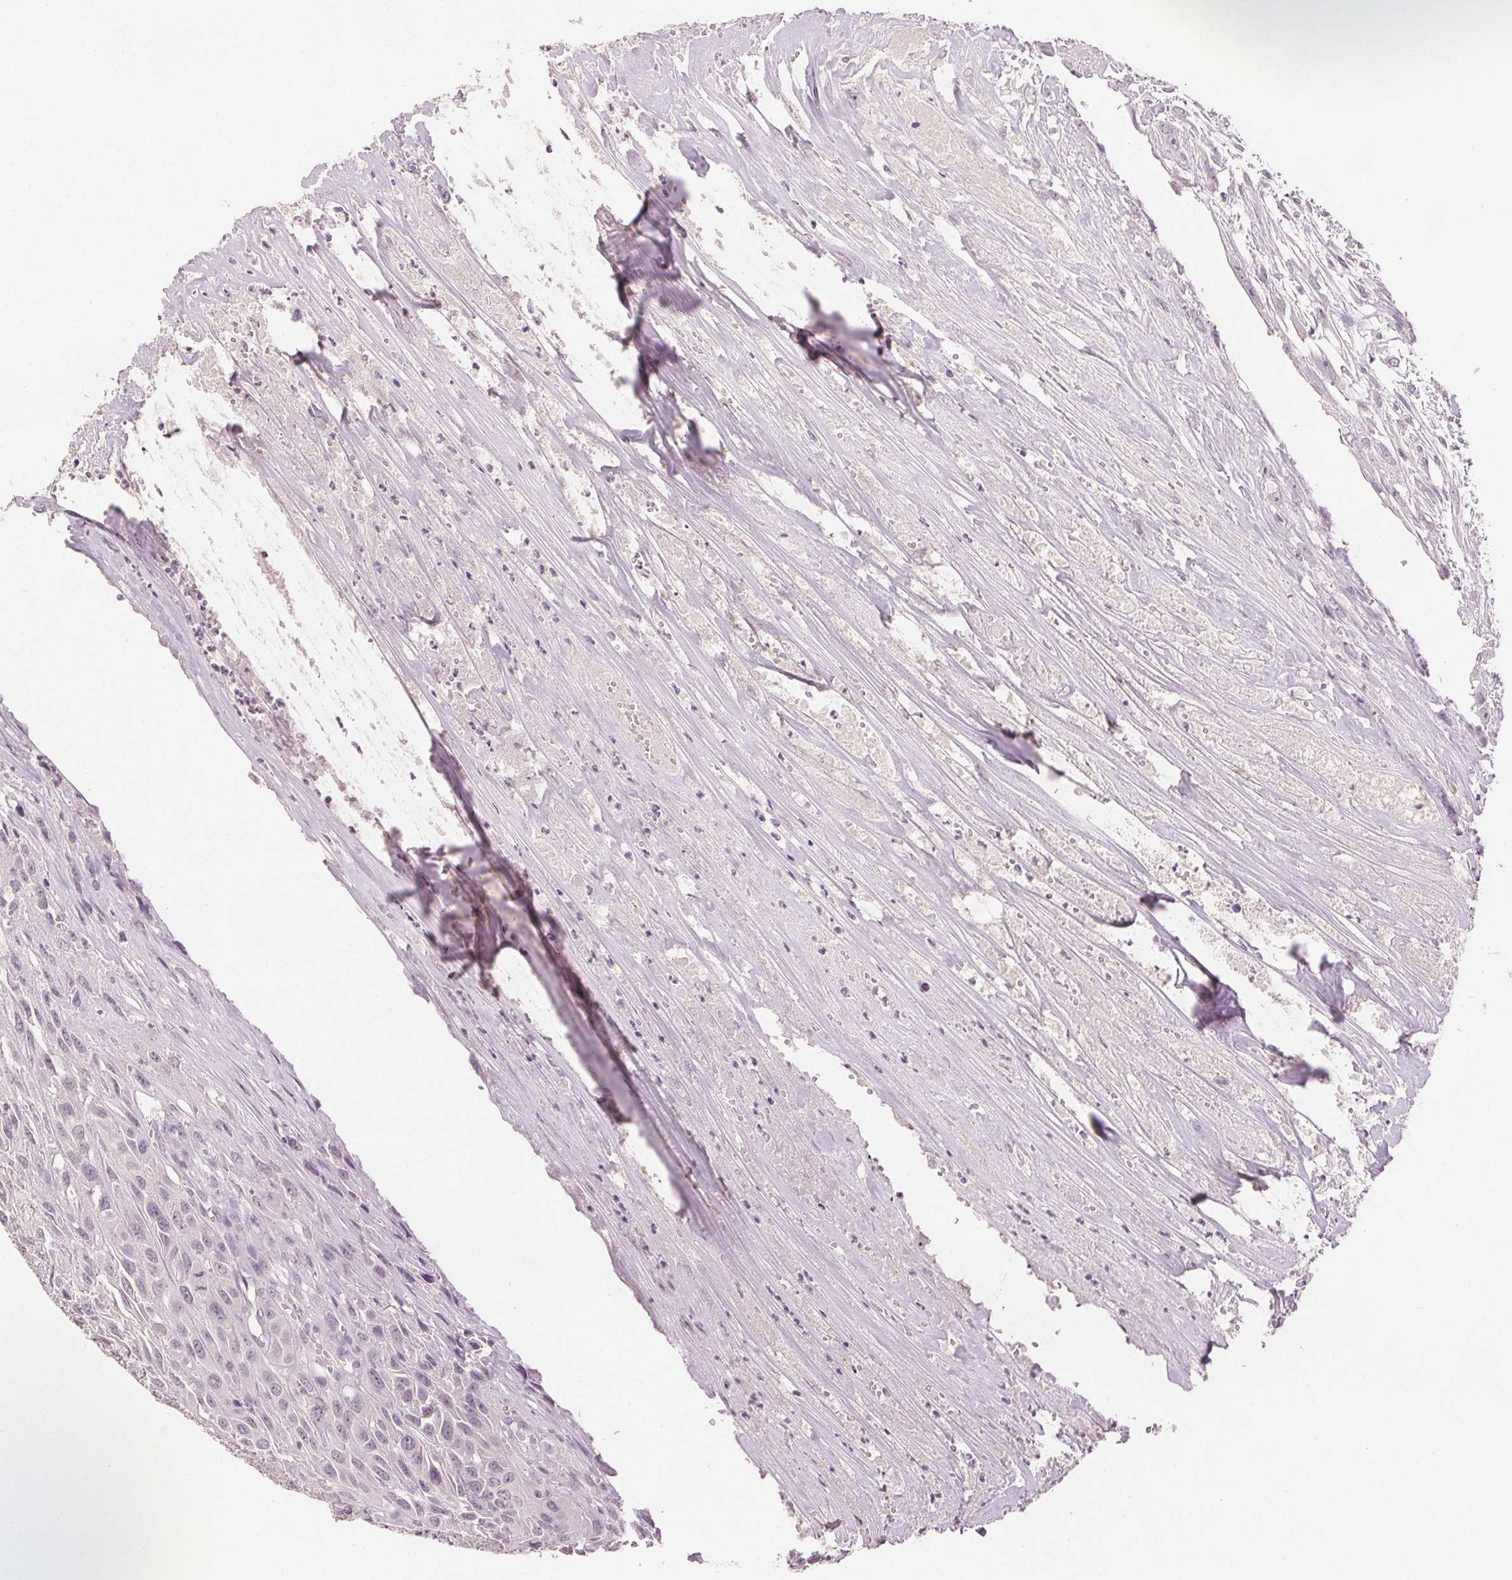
{"staining": {"intensity": "negative", "quantity": "none", "location": "none"}, "tissue": "urothelial cancer", "cell_type": "Tumor cells", "image_type": "cancer", "snomed": [{"axis": "morphology", "description": "Urothelial carcinoma, High grade"}, {"axis": "topography", "description": "Urinary bladder"}], "caption": "Immunohistochemistry of human high-grade urothelial carcinoma shows no expression in tumor cells.", "gene": "SCGN", "patient": {"sex": "male", "age": 67}}